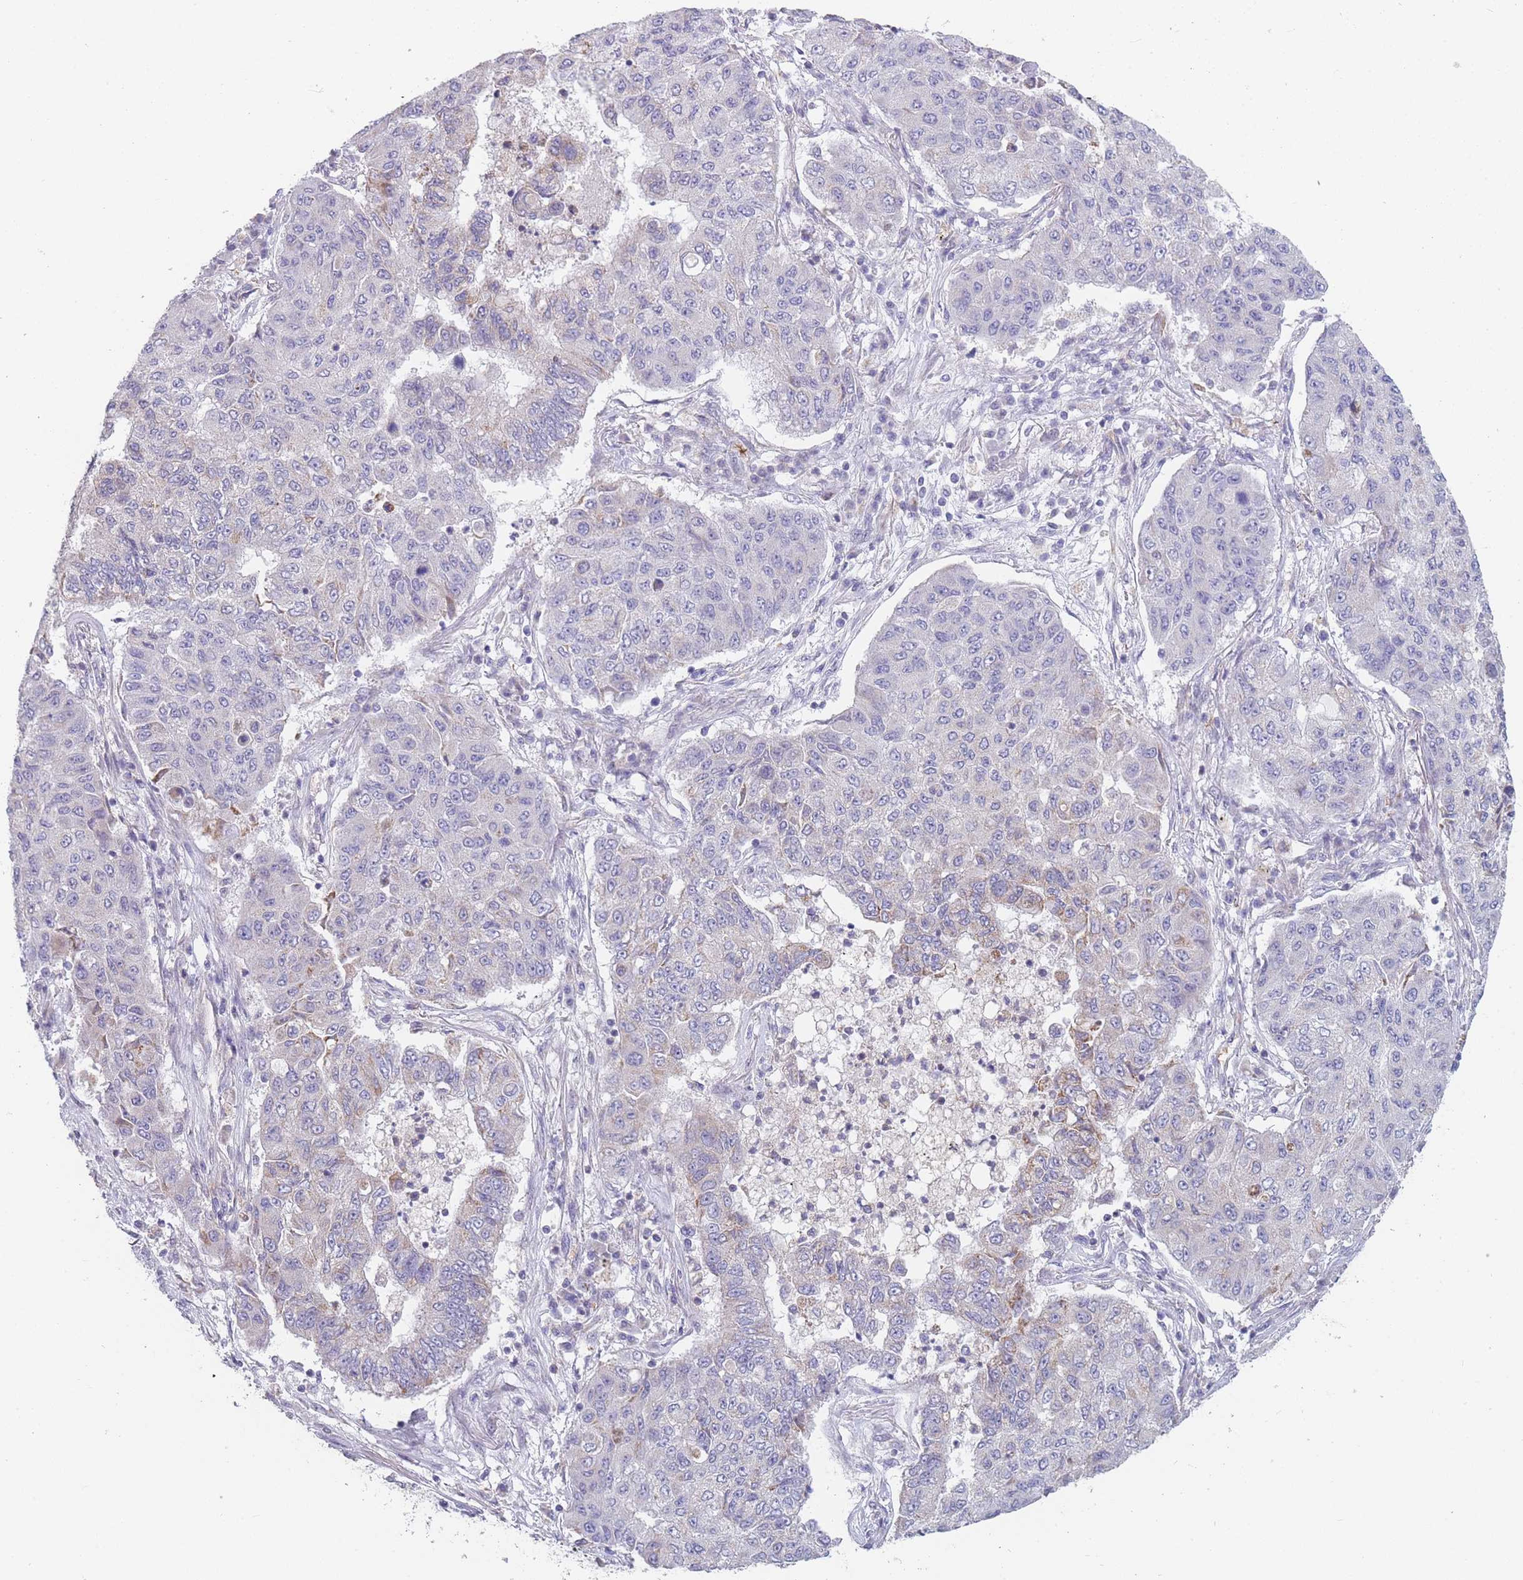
{"staining": {"intensity": "negative", "quantity": "none", "location": "none"}, "tissue": "lung cancer", "cell_type": "Tumor cells", "image_type": "cancer", "snomed": [{"axis": "morphology", "description": "Squamous cell carcinoma, NOS"}, {"axis": "topography", "description": "Lung"}], "caption": "The immunohistochemistry (IHC) photomicrograph has no significant staining in tumor cells of lung squamous cell carcinoma tissue.", "gene": "SMPD4", "patient": {"sex": "male", "age": 74}}